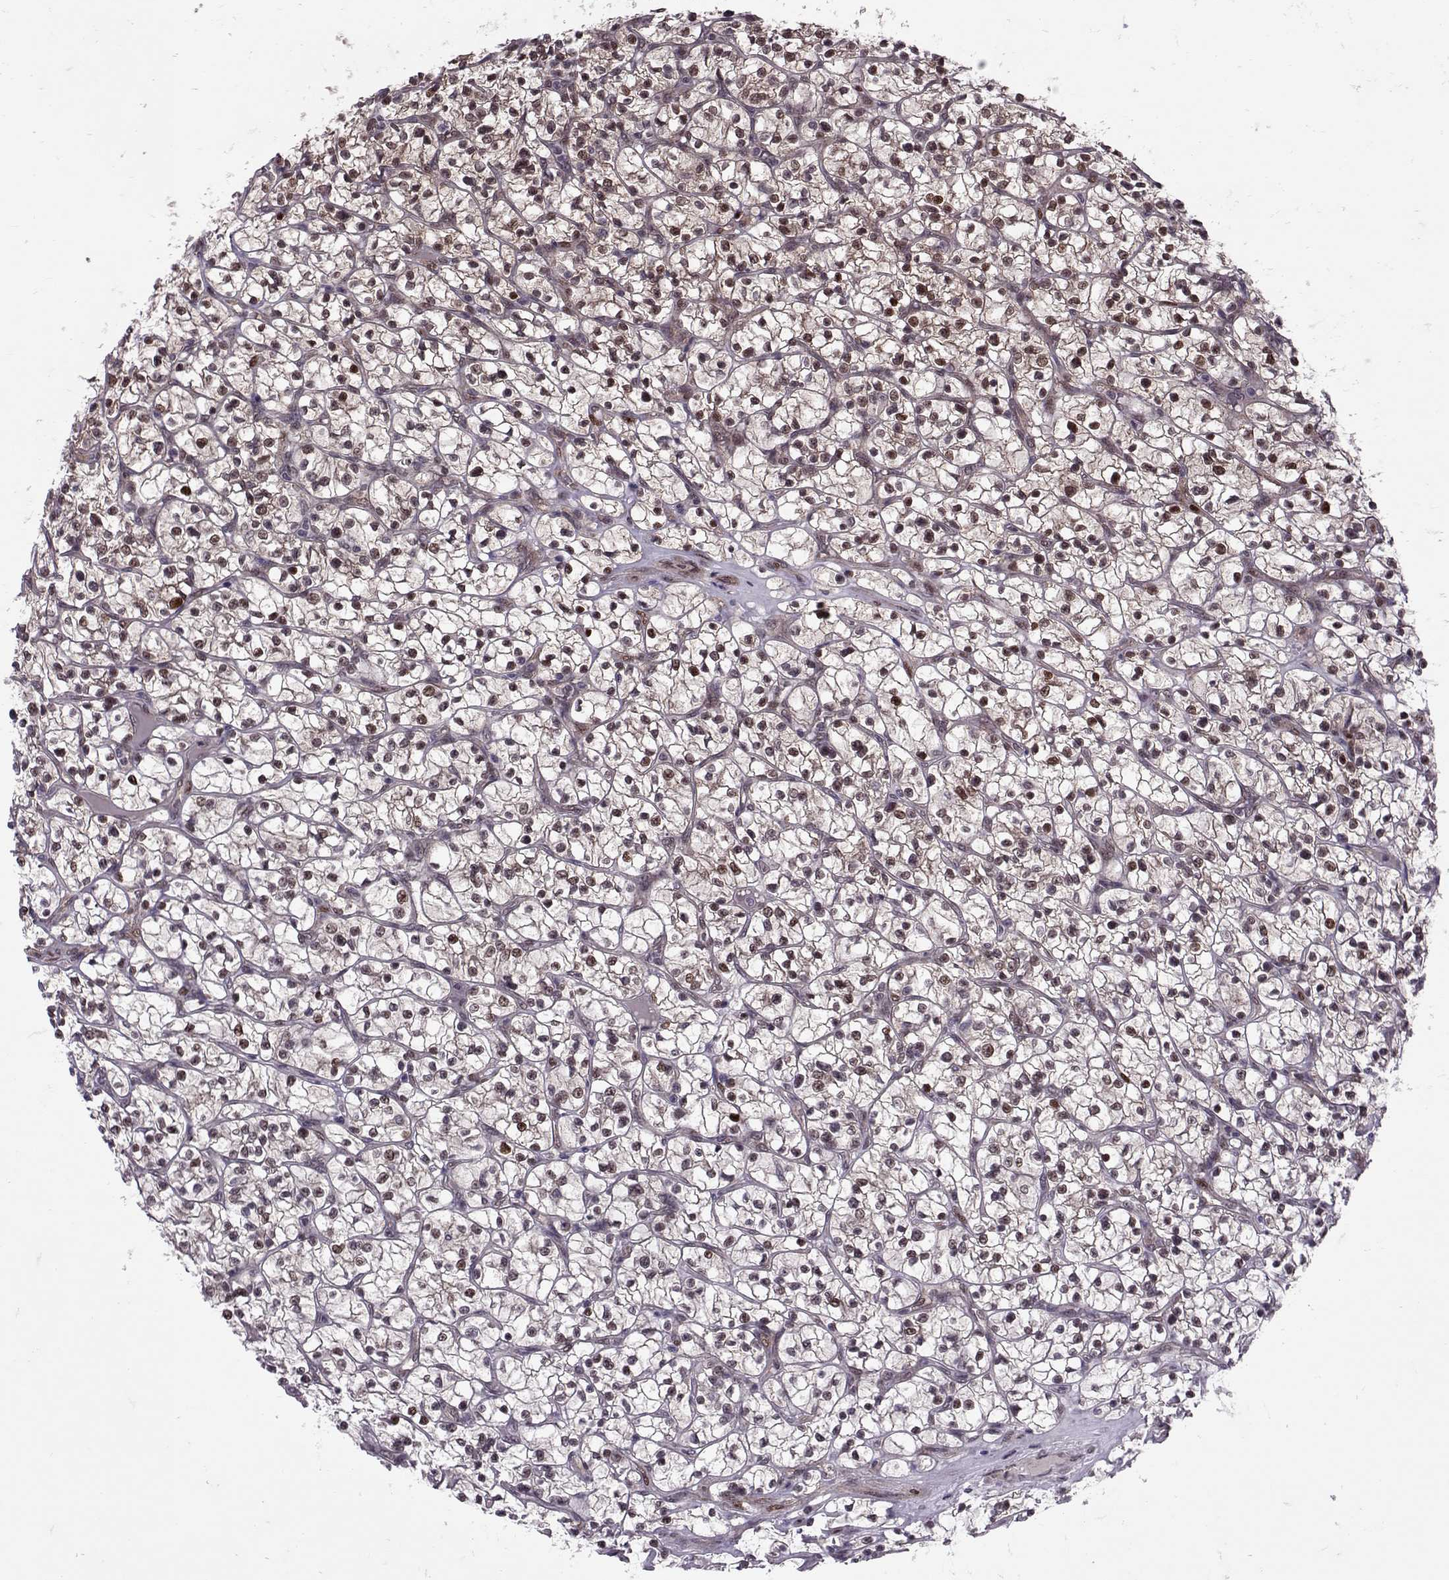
{"staining": {"intensity": "weak", "quantity": "25%-75%", "location": "nuclear"}, "tissue": "renal cancer", "cell_type": "Tumor cells", "image_type": "cancer", "snomed": [{"axis": "morphology", "description": "Adenocarcinoma, NOS"}, {"axis": "topography", "description": "Kidney"}], "caption": "Weak nuclear positivity is present in about 25%-75% of tumor cells in renal adenocarcinoma.", "gene": "CDK4", "patient": {"sex": "female", "age": 64}}